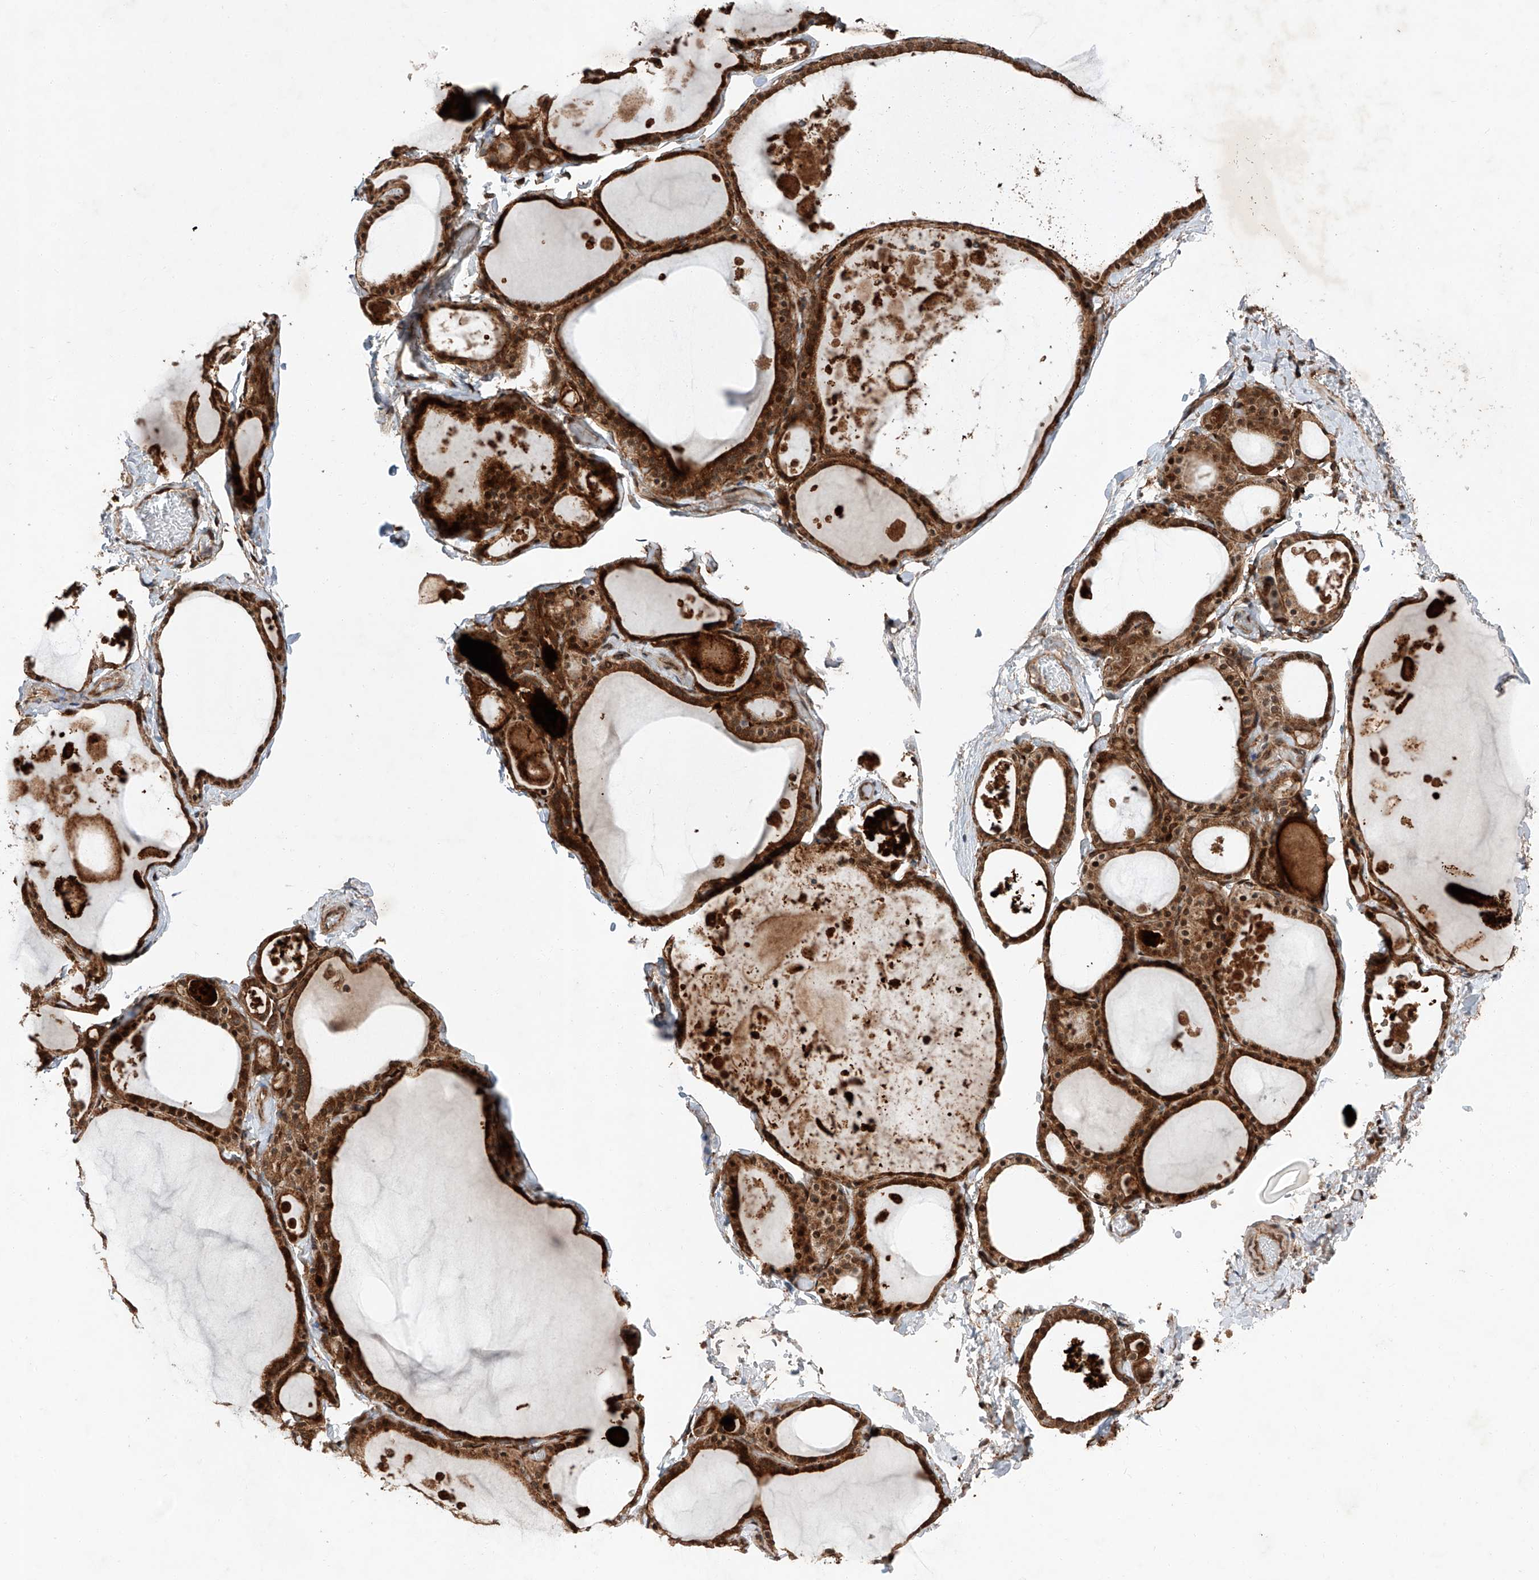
{"staining": {"intensity": "strong", "quantity": ">75%", "location": "cytoplasmic/membranous,nuclear"}, "tissue": "thyroid gland", "cell_type": "Glandular cells", "image_type": "normal", "snomed": [{"axis": "morphology", "description": "Normal tissue, NOS"}, {"axis": "topography", "description": "Thyroid gland"}], "caption": "Strong cytoplasmic/membranous,nuclear staining is appreciated in approximately >75% of glandular cells in normal thyroid gland.", "gene": "ZFP28", "patient": {"sex": "male", "age": 56}}